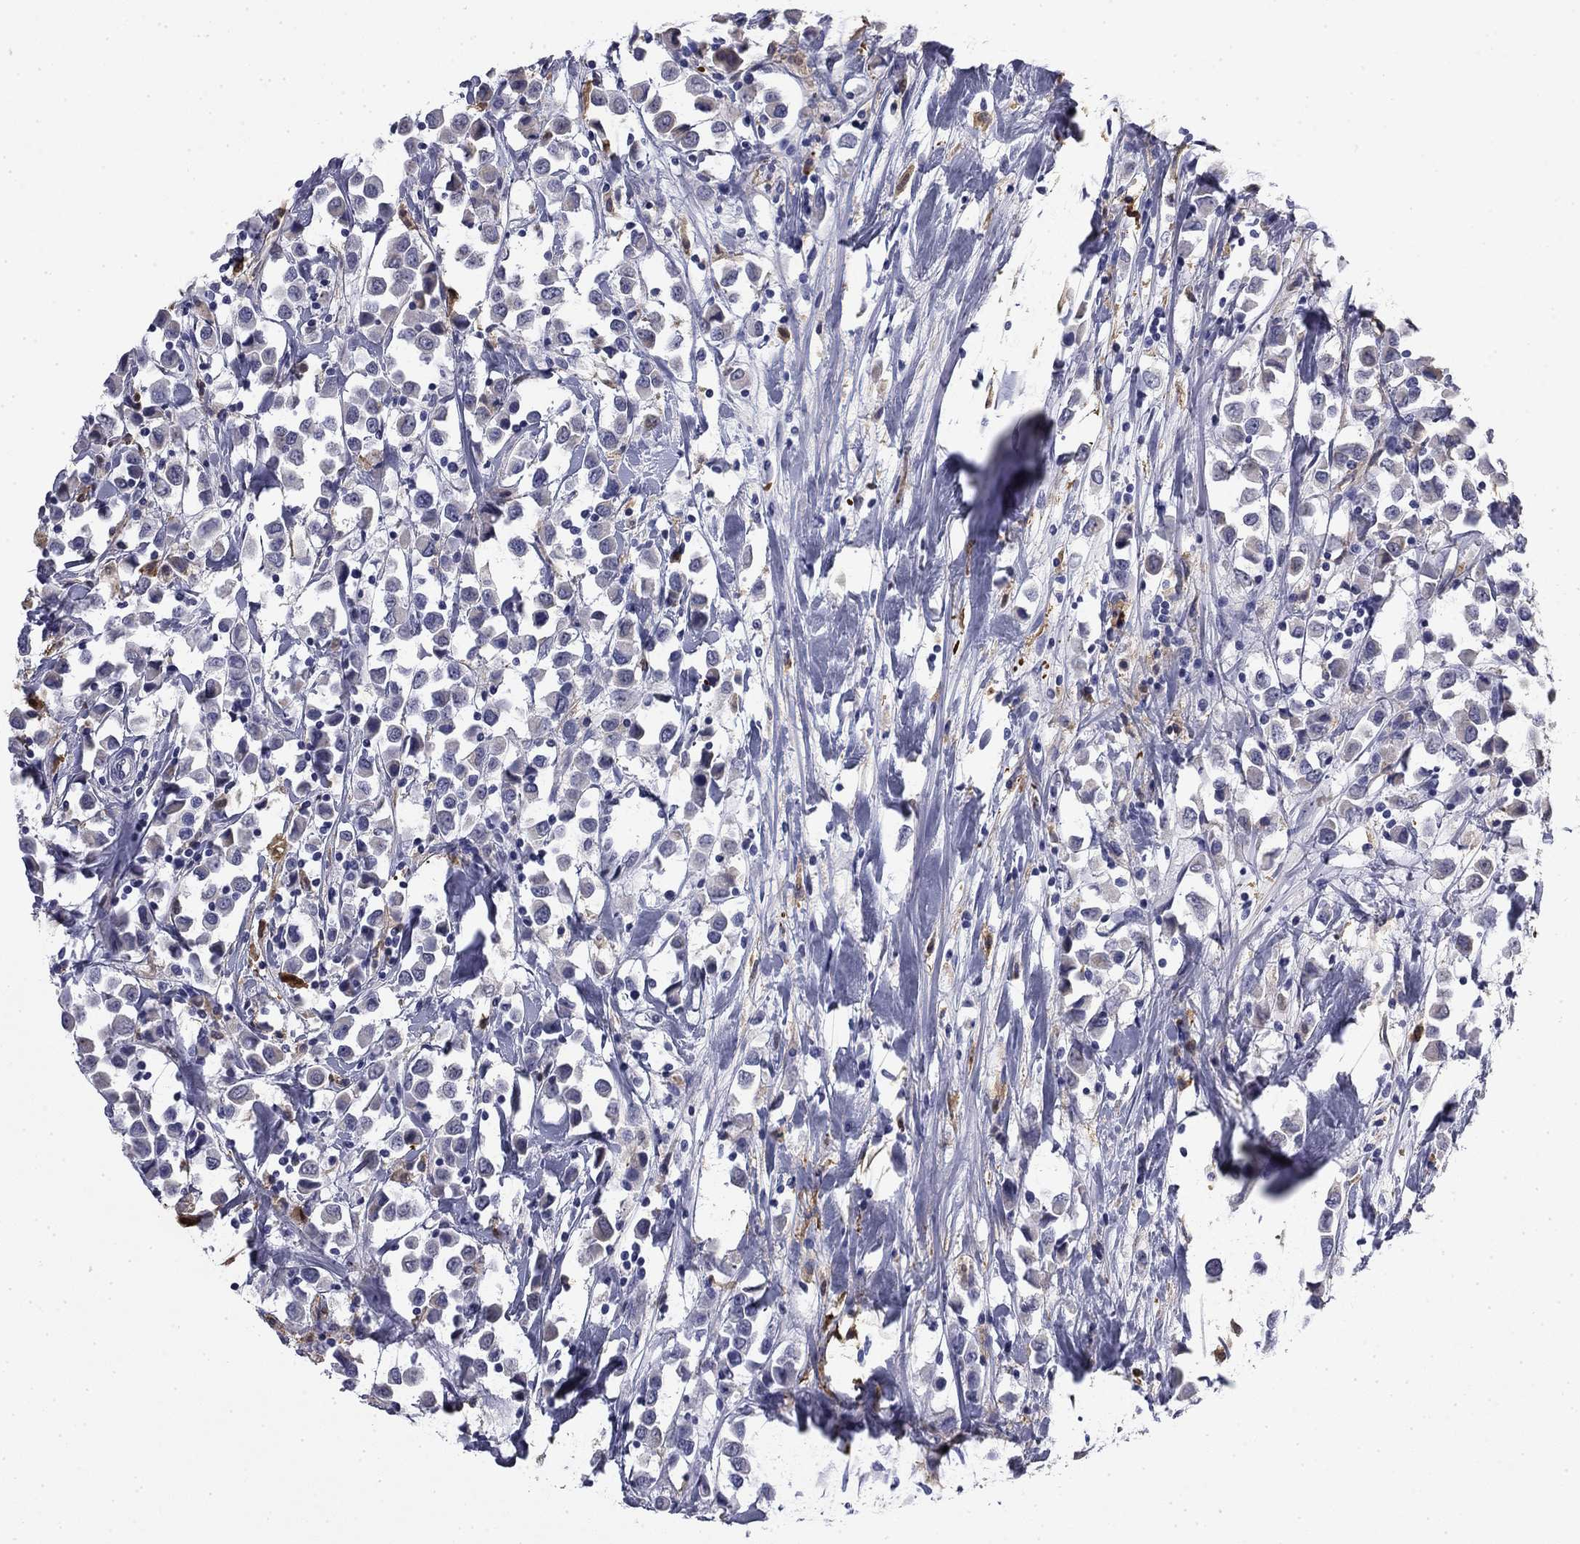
{"staining": {"intensity": "negative", "quantity": "none", "location": "none"}, "tissue": "breast cancer", "cell_type": "Tumor cells", "image_type": "cancer", "snomed": [{"axis": "morphology", "description": "Duct carcinoma"}, {"axis": "topography", "description": "Breast"}], "caption": "Photomicrograph shows no protein staining in tumor cells of breast cancer (invasive ductal carcinoma) tissue.", "gene": "BCL2L14", "patient": {"sex": "female", "age": 61}}